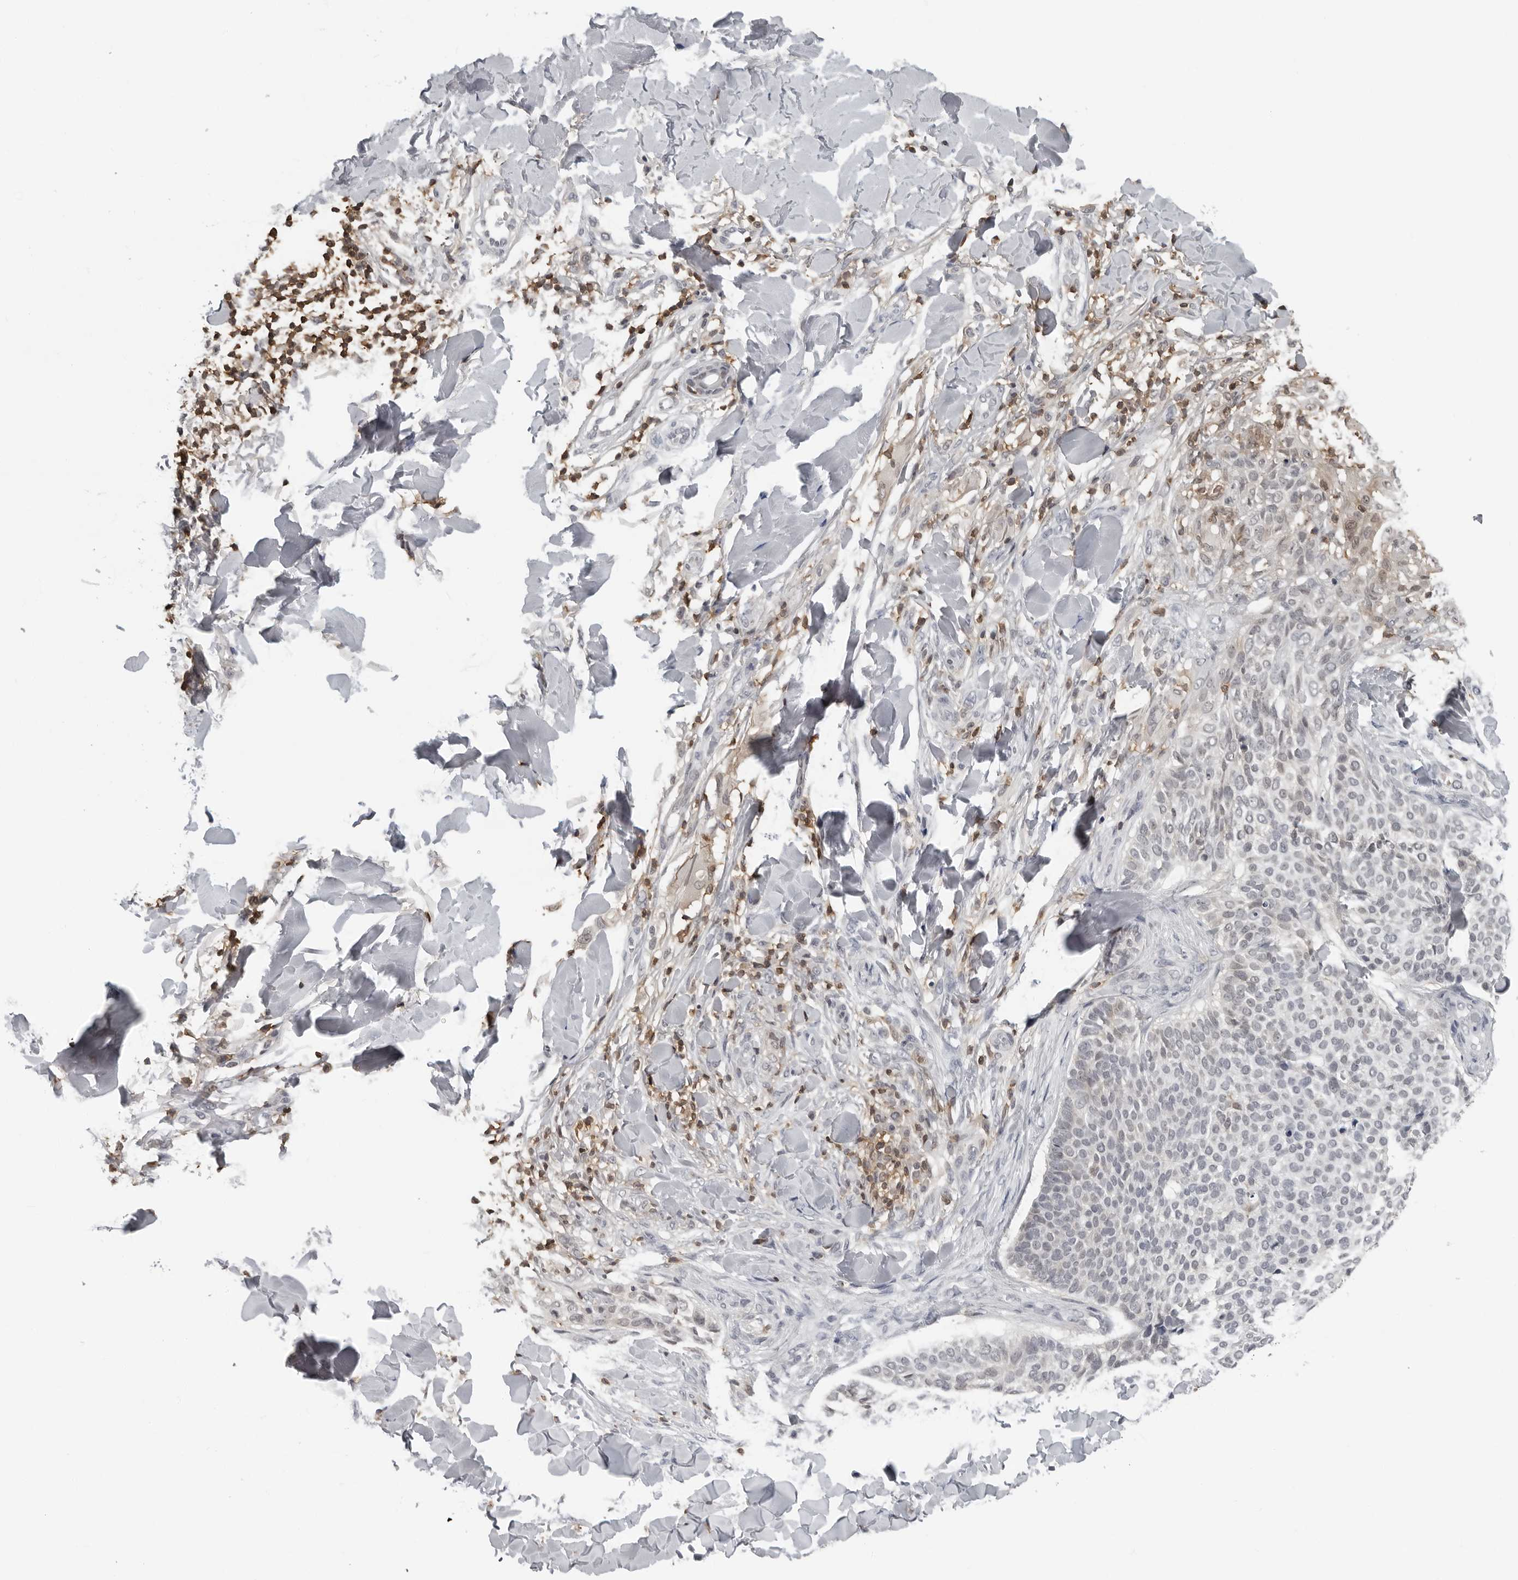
{"staining": {"intensity": "negative", "quantity": "none", "location": "none"}, "tissue": "skin cancer", "cell_type": "Tumor cells", "image_type": "cancer", "snomed": [{"axis": "morphology", "description": "Normal tissue, NOS"}, {"axis": "morphology", "description": "Basal cell carcinoma"}, {"axis": "topography", "description": "Skin"}], "caption": "Protein analysis of skin cancer shows no significant positivity in tumor cells.", "gene": "HSPH1", "patient": {"sex": "male", "age": 67}}